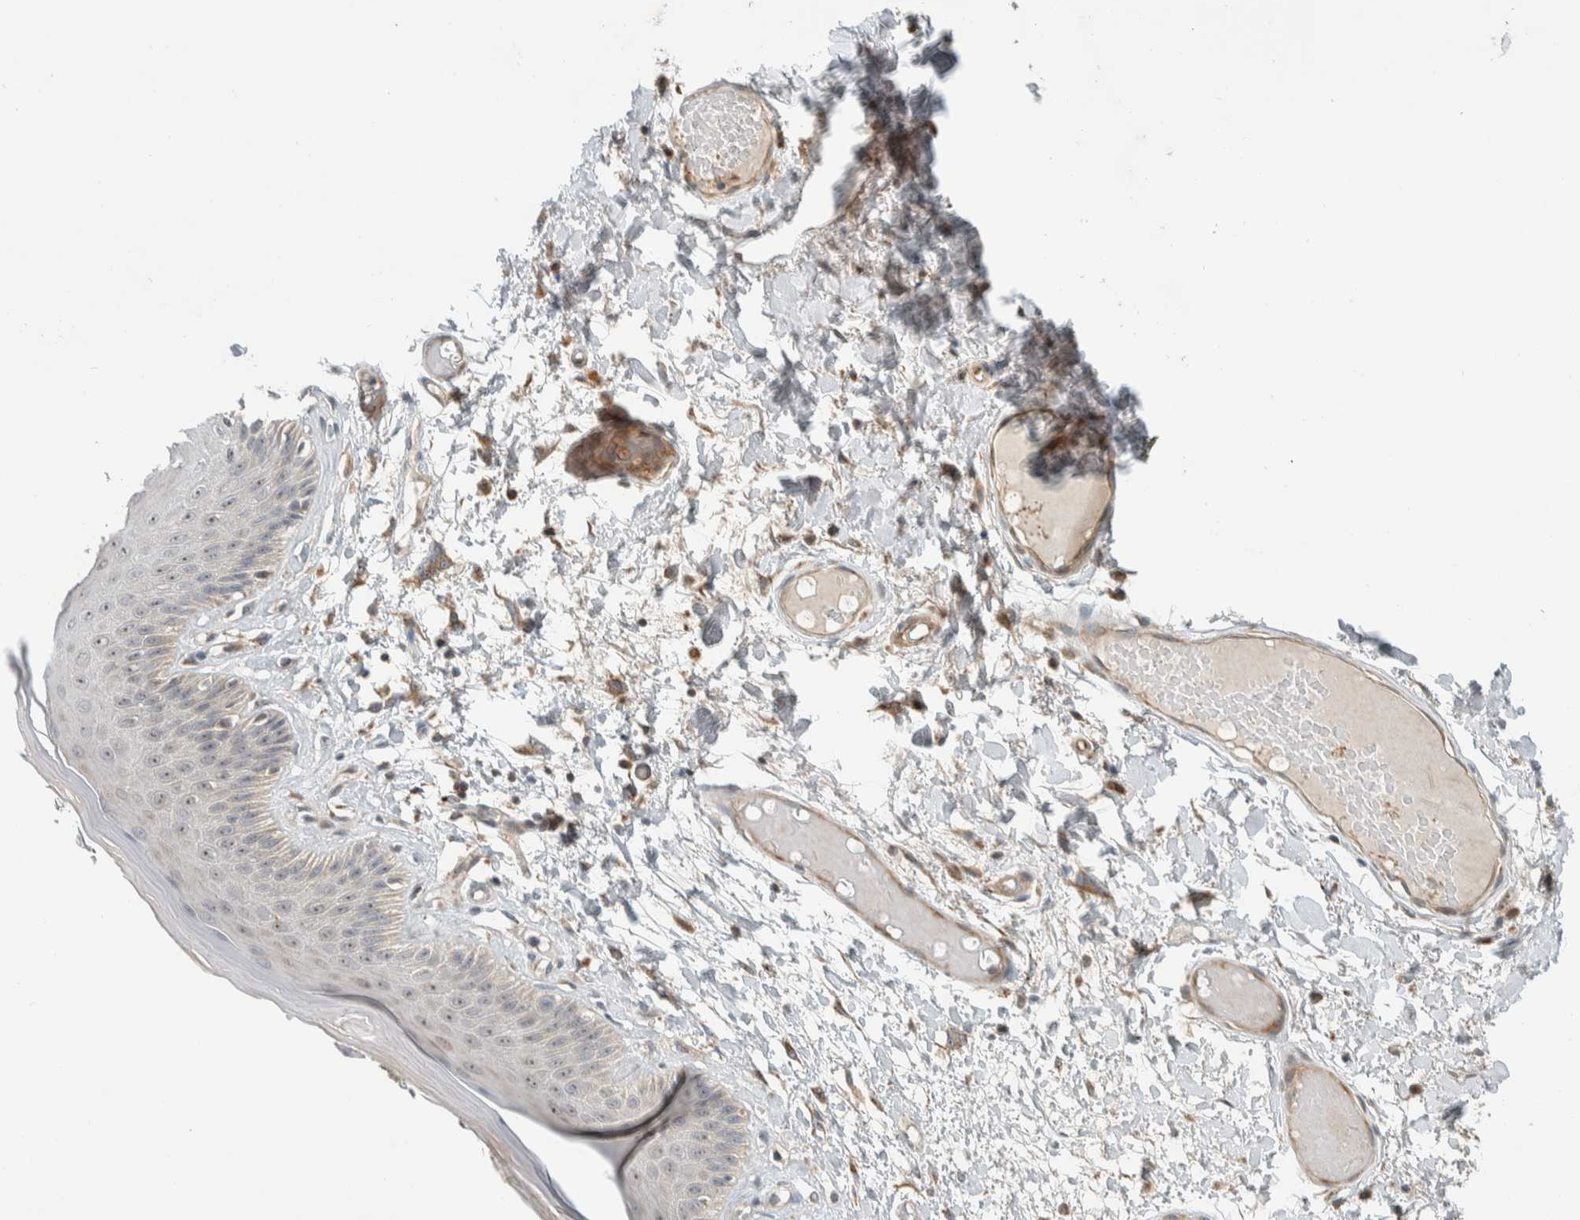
{"staining": {"intensity": "moderate", "quantity": "25%-75%", "location": "cytoplasmic/membranous,nuclear"}, "tissue": "skin", "cell_type": "Epidermal cells", "image_type": "normal", "snomed": [{"axis": "morphology", "description": "Normal tissue, NOS"}, {"axis": "topography", "description": "Vulva"}], "caption": "Human skin stained with a brown dye displays moderate cytoplasmic/membranous,nuclear positive positivity in approximately 25%-75% of epidermal cells.", "gene": "SLFN12L", "patient": {"sex": "female", "age": 73}}